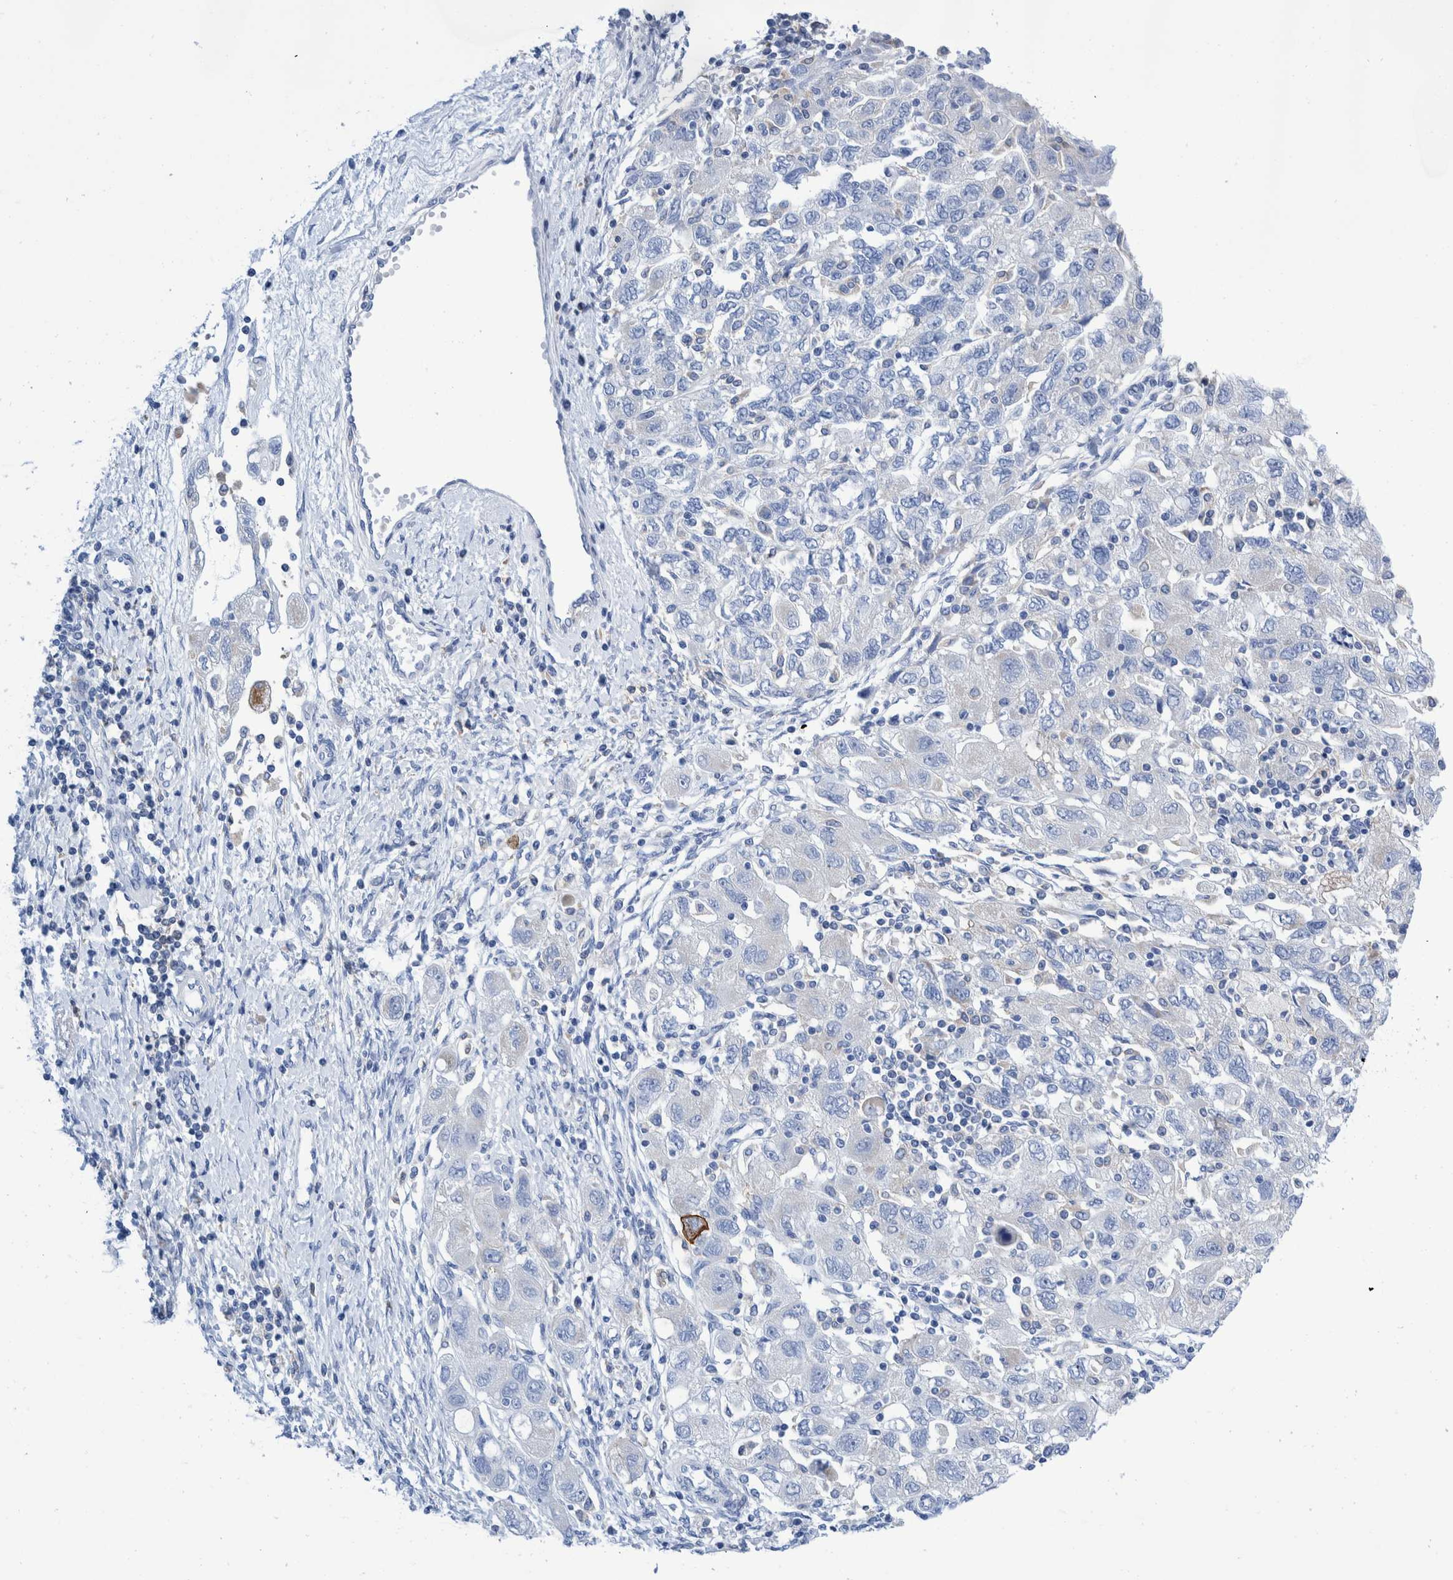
{"staining": {"intensity": "negative", "quantity": "none", "location": "none"}, "tissue": "ovarian cancer", "cell_type": "Tumor cells", "image_type": "cancer", "snomed": [{"axis": "morphology", "description": "Carcinoma, NOS"}, {"axis": "morphology", "description": "Cystadenocarcinoma, serous, NOS"}, {"axis": "topography", "description": "Ovary"}], "caption": "Human ovarian cancer (serous cystadenocarcinoma) stained for a protein using IHC exhibits no expression in tumor cells.", "gene": "KRT14", "patient": {"sex": "female", "age": 69}}